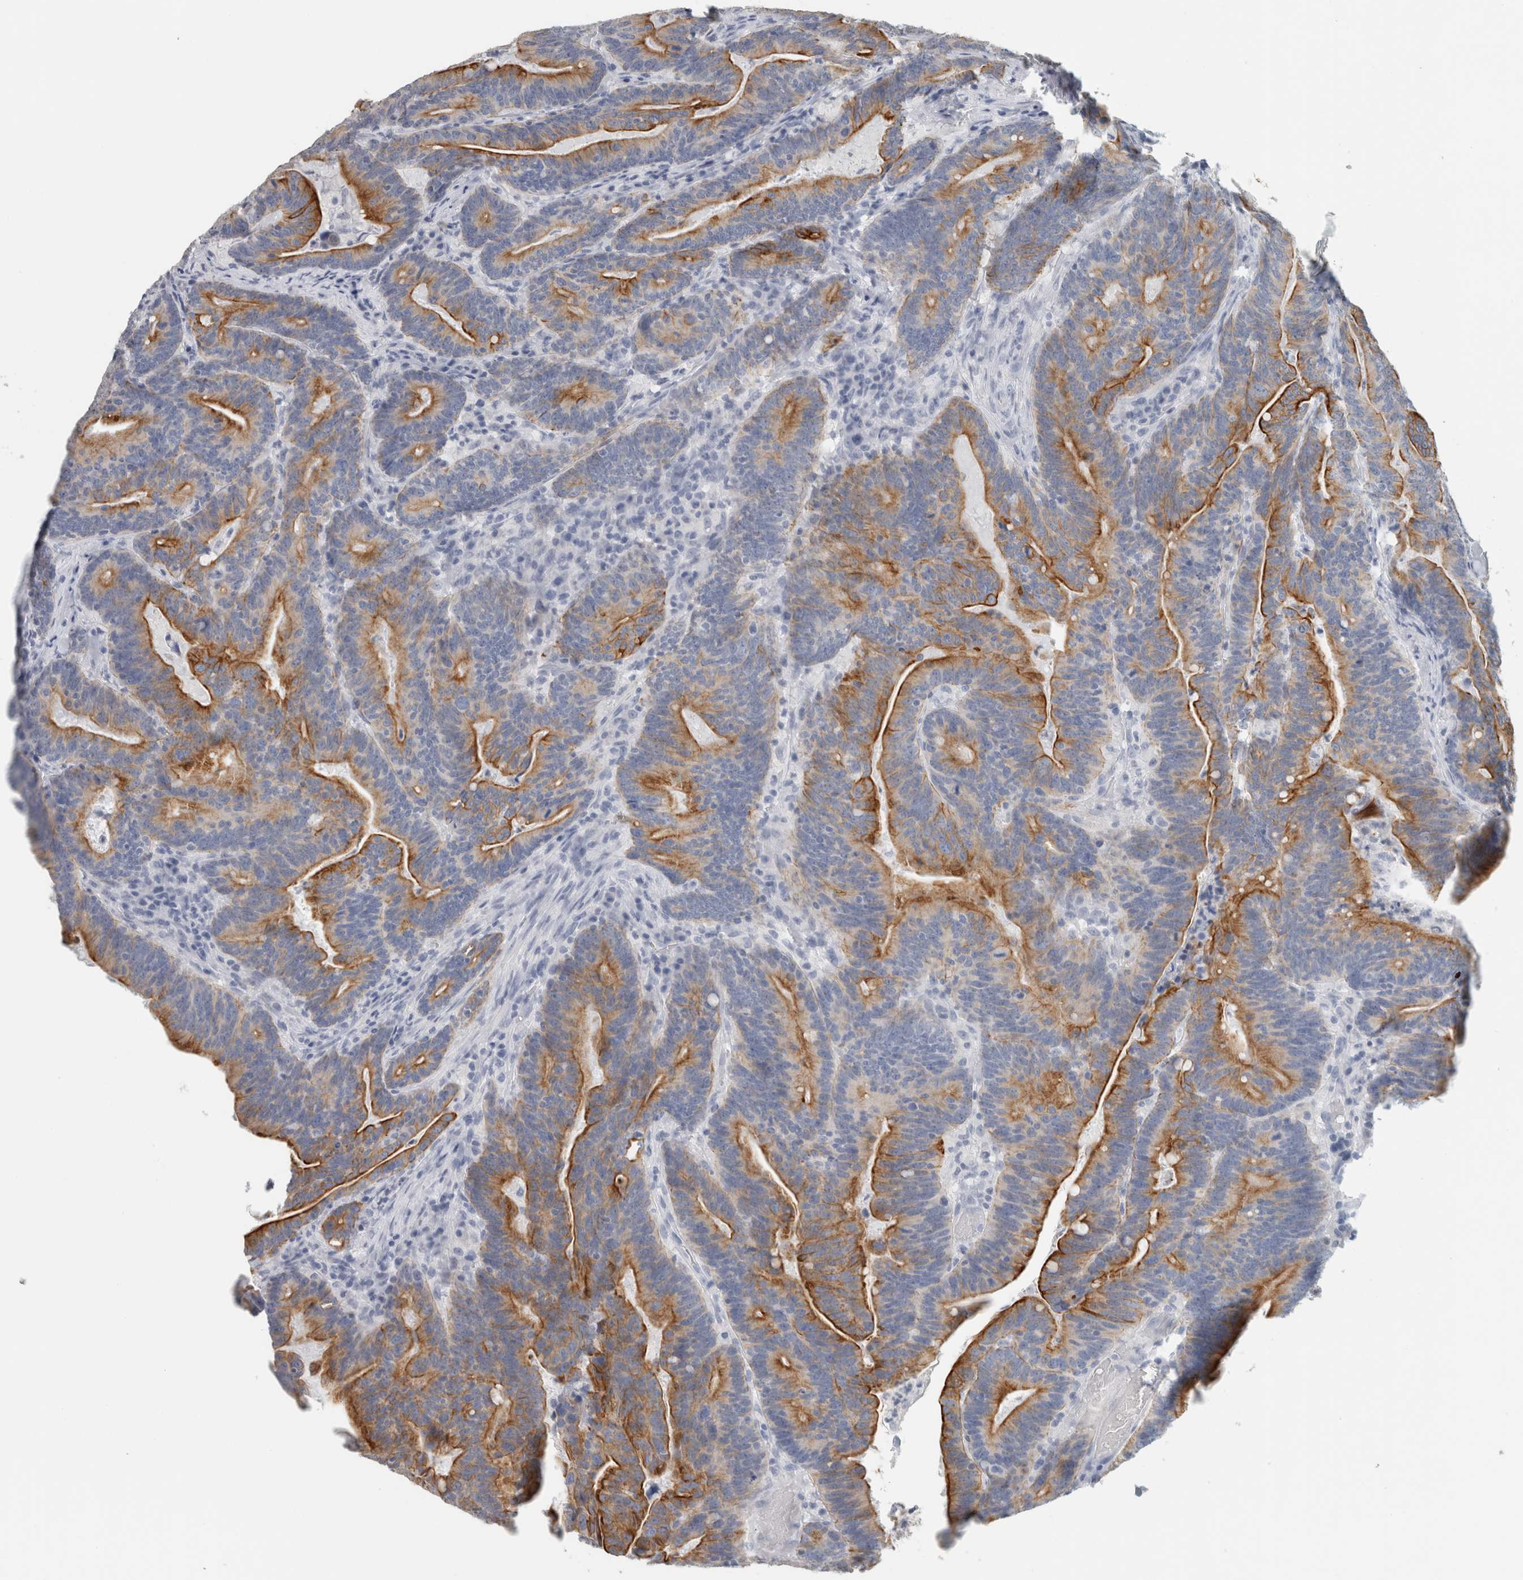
{"staining": {"intensity": "strong", "quantity": "25%-75%", "location": "cytoplasmic/membranous"}, "tissue": "colorectal cancer", "cell_type": "Tumor cells", "image_type": "cancer", "snomed": [{"axis": "morphology", "description": "Adenocarcinoma, NOS"}, {"axis": "topography", "description": "Colon"}], "caption": "IHC (DAB (3,3'-diaminobenzidine)) staining of colorectal cancer (adenocarcinoma) displays strong cytoplasmic/membranous protein positivity in about 25%-75% of tumor cells.", "gene": "SLC28A3", "patient": {"sex": "female", "age": 66}}